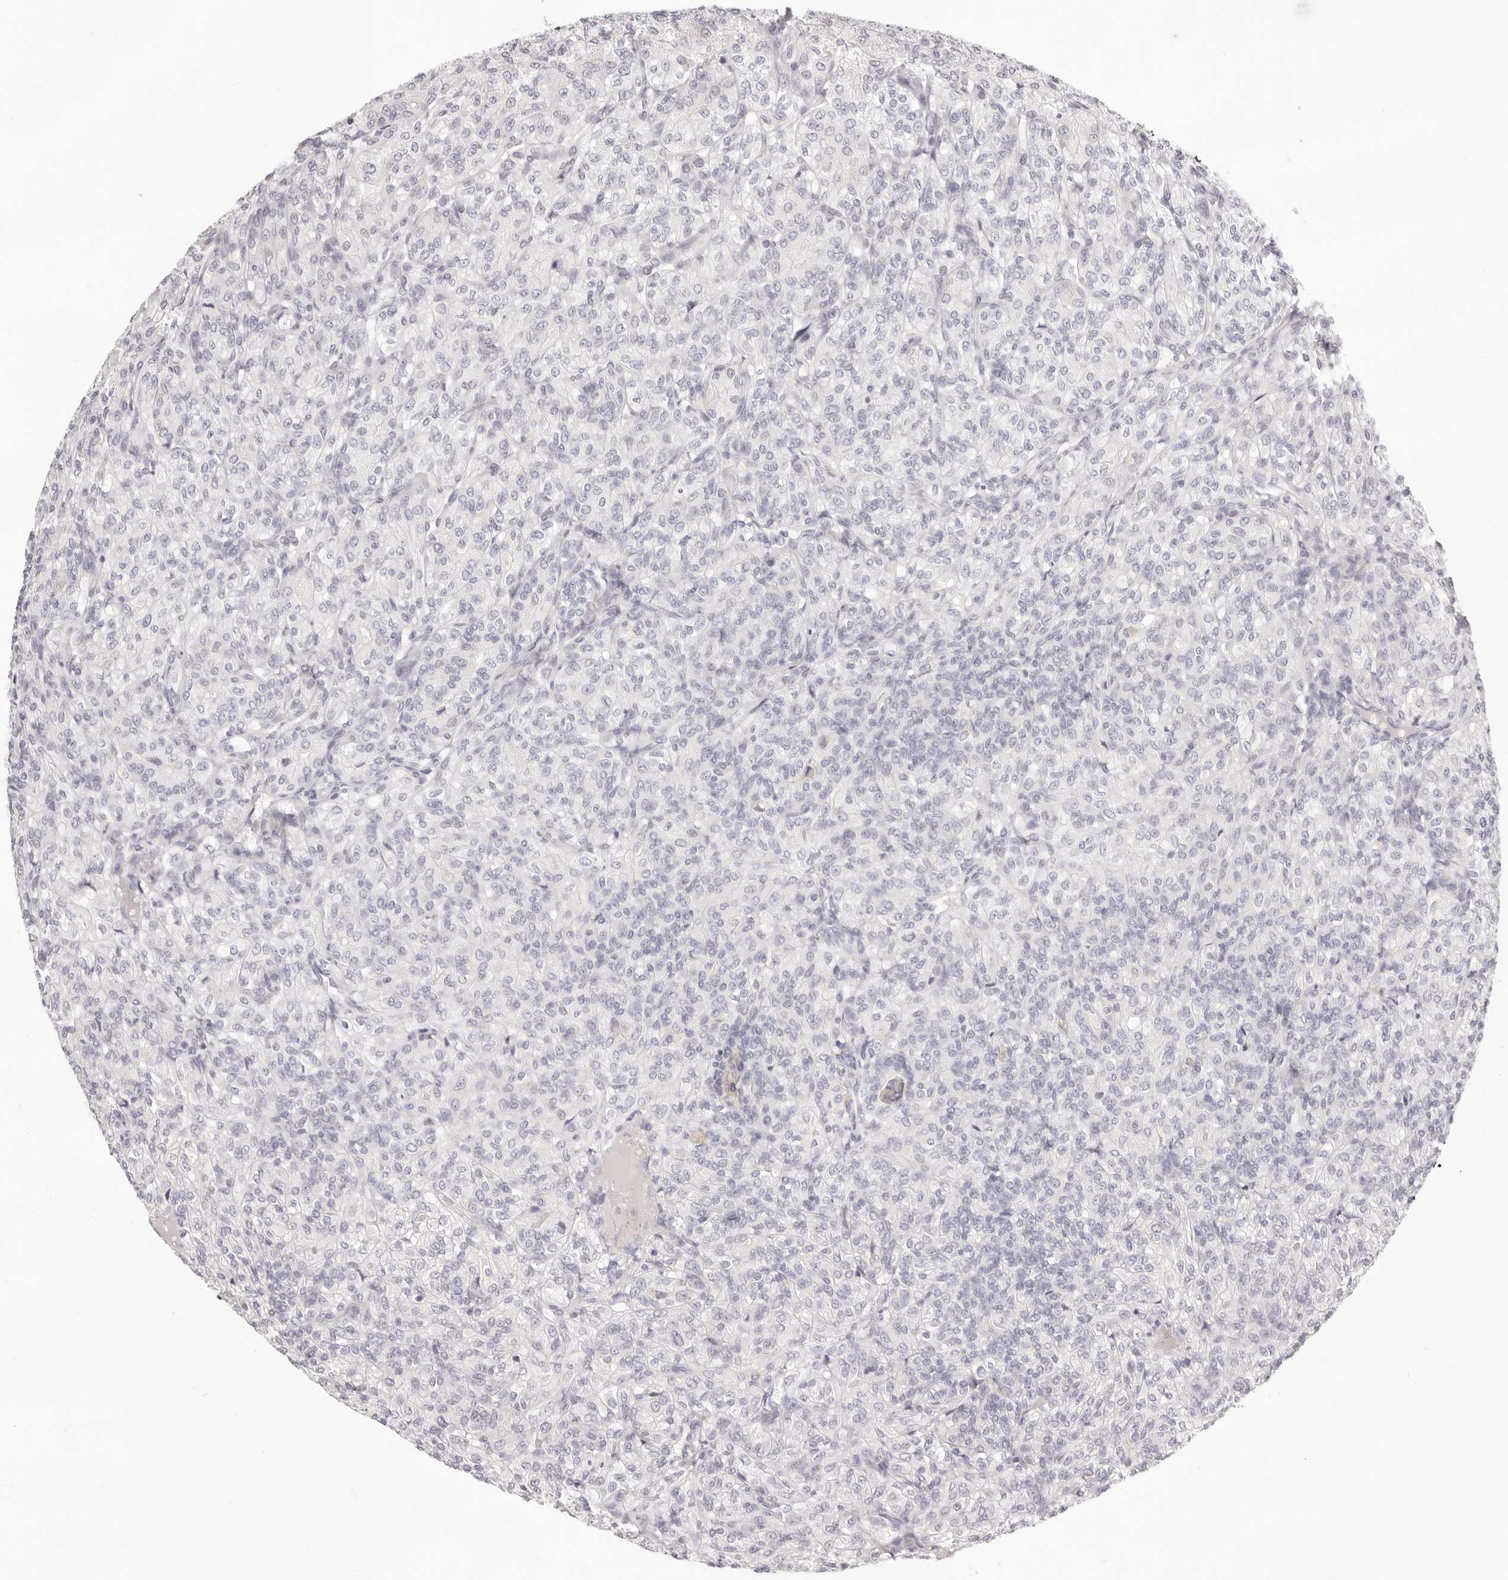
{"staining": {"intensity": "negative", "quantity": "none", "location": "none"}, "tissue": "renal cancer", "cell_type": "Tumor cells", "image_type": "cancer", "snomed": [{"axis": "morphology", "description": "Adenocarcinoma, NOS"}, {"axis": "topography", "description": "Kidney"}], "caption": "Immunohistochemistry (IHC) histopathology image of human adenocarcinoma (renal) stained for a protein (brown), which displays no positivity in tumor cells. (DAB (3,3'-diaminobenzidine) IHC, high magnification).", "gene": "FABP1", "patient": {"sex": "male", "age": 77}}